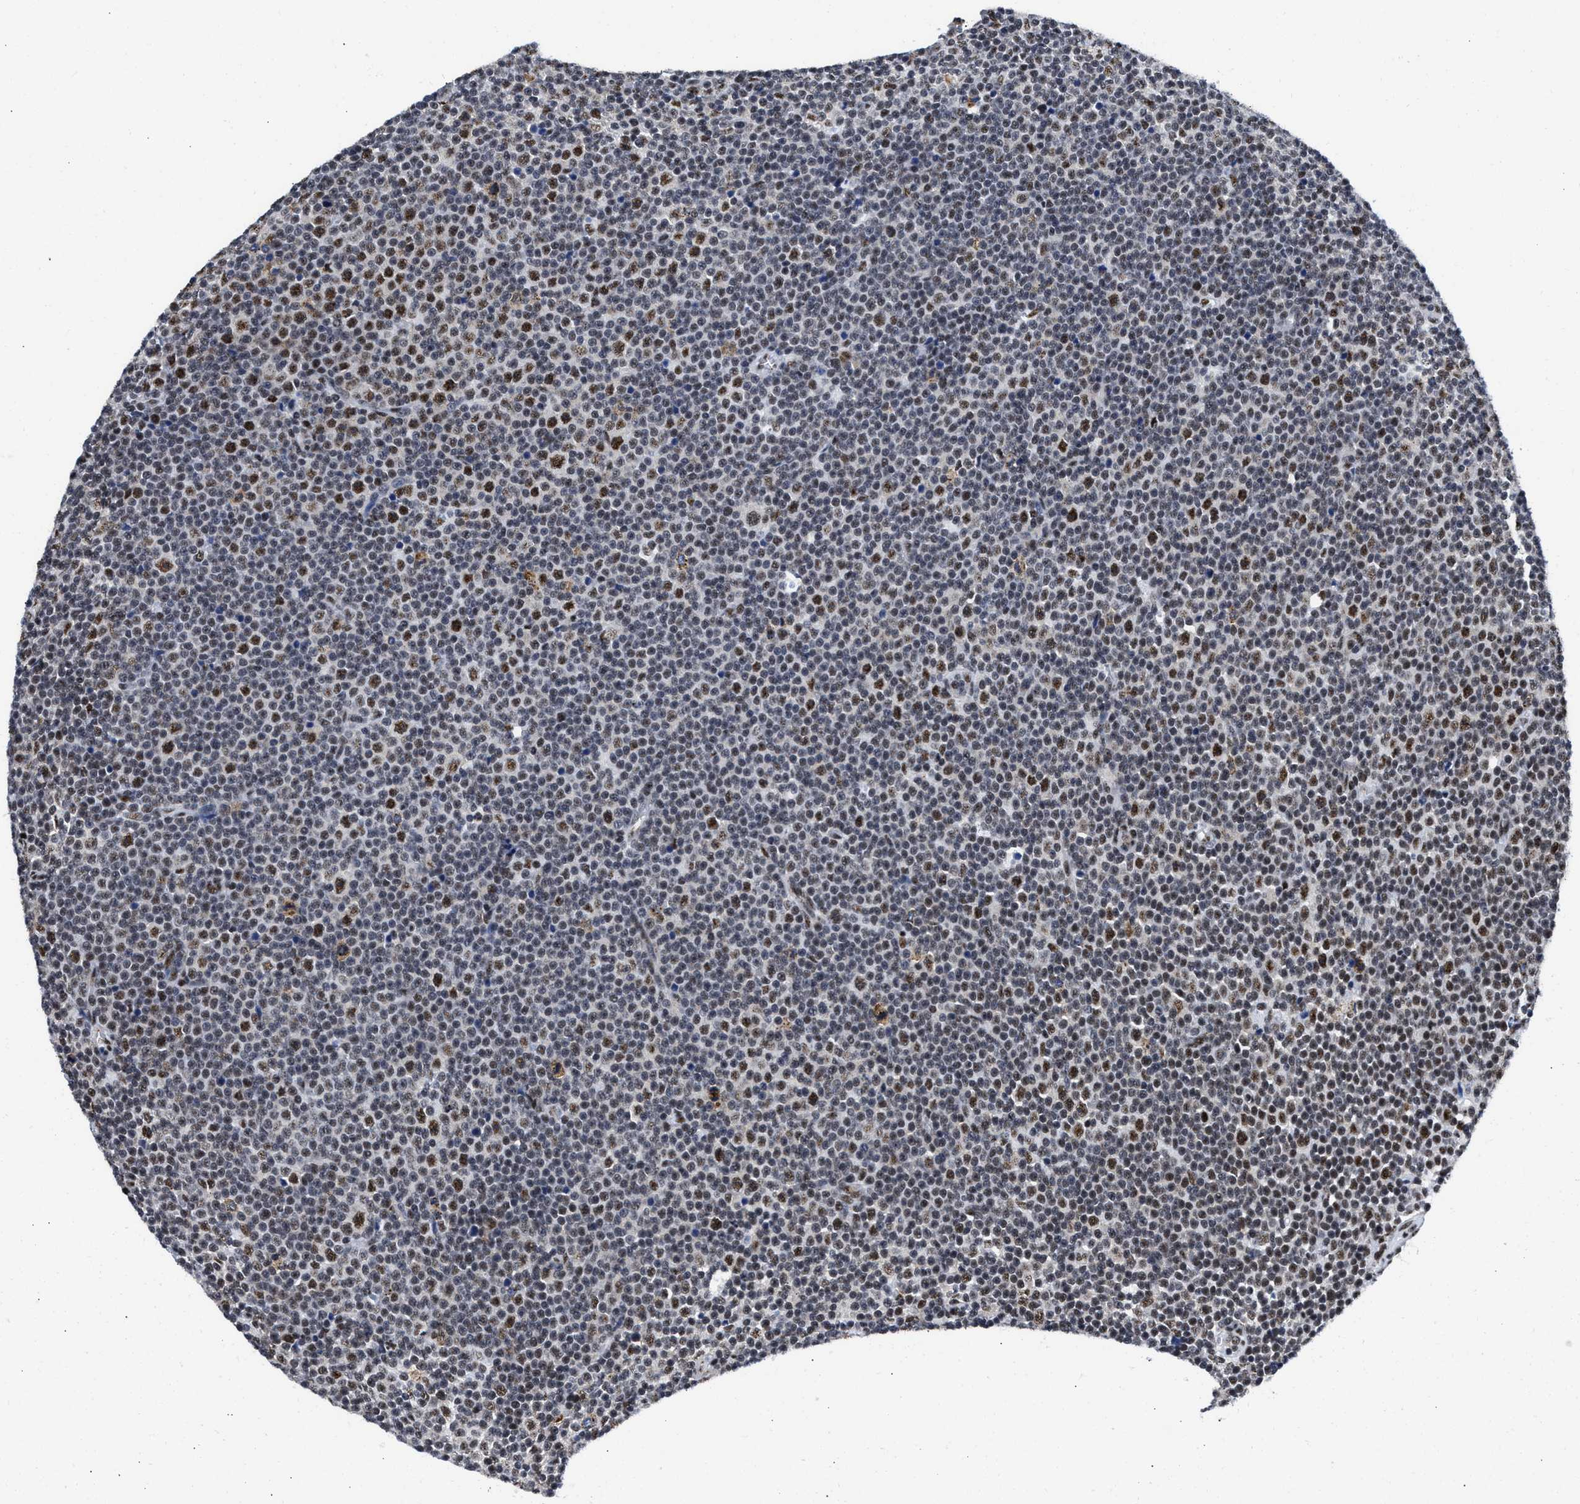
{"staining": {"intensity": "moderate", "quantity": ">75%", "location": "nuclear"}, "tissue": "lymphoma", "cell_type": "Tumor cells", "image_type": "cancer", "snomed": [{"axis": "morphology", "description": "Malignant lymphoma, non-Hodgkin's type, Low grade"}, {"axis": "topography", "description": "Lymph node"}], "caption": "Low-grade malignant lymphoma, non-Hodgkin's type stained for a protein (brown) exhibits moderate nuclear positive positivity in approximately >75% of tumor cells.", "gene": "RBM8A", "patient": {"sex": "female", "age": 67}}